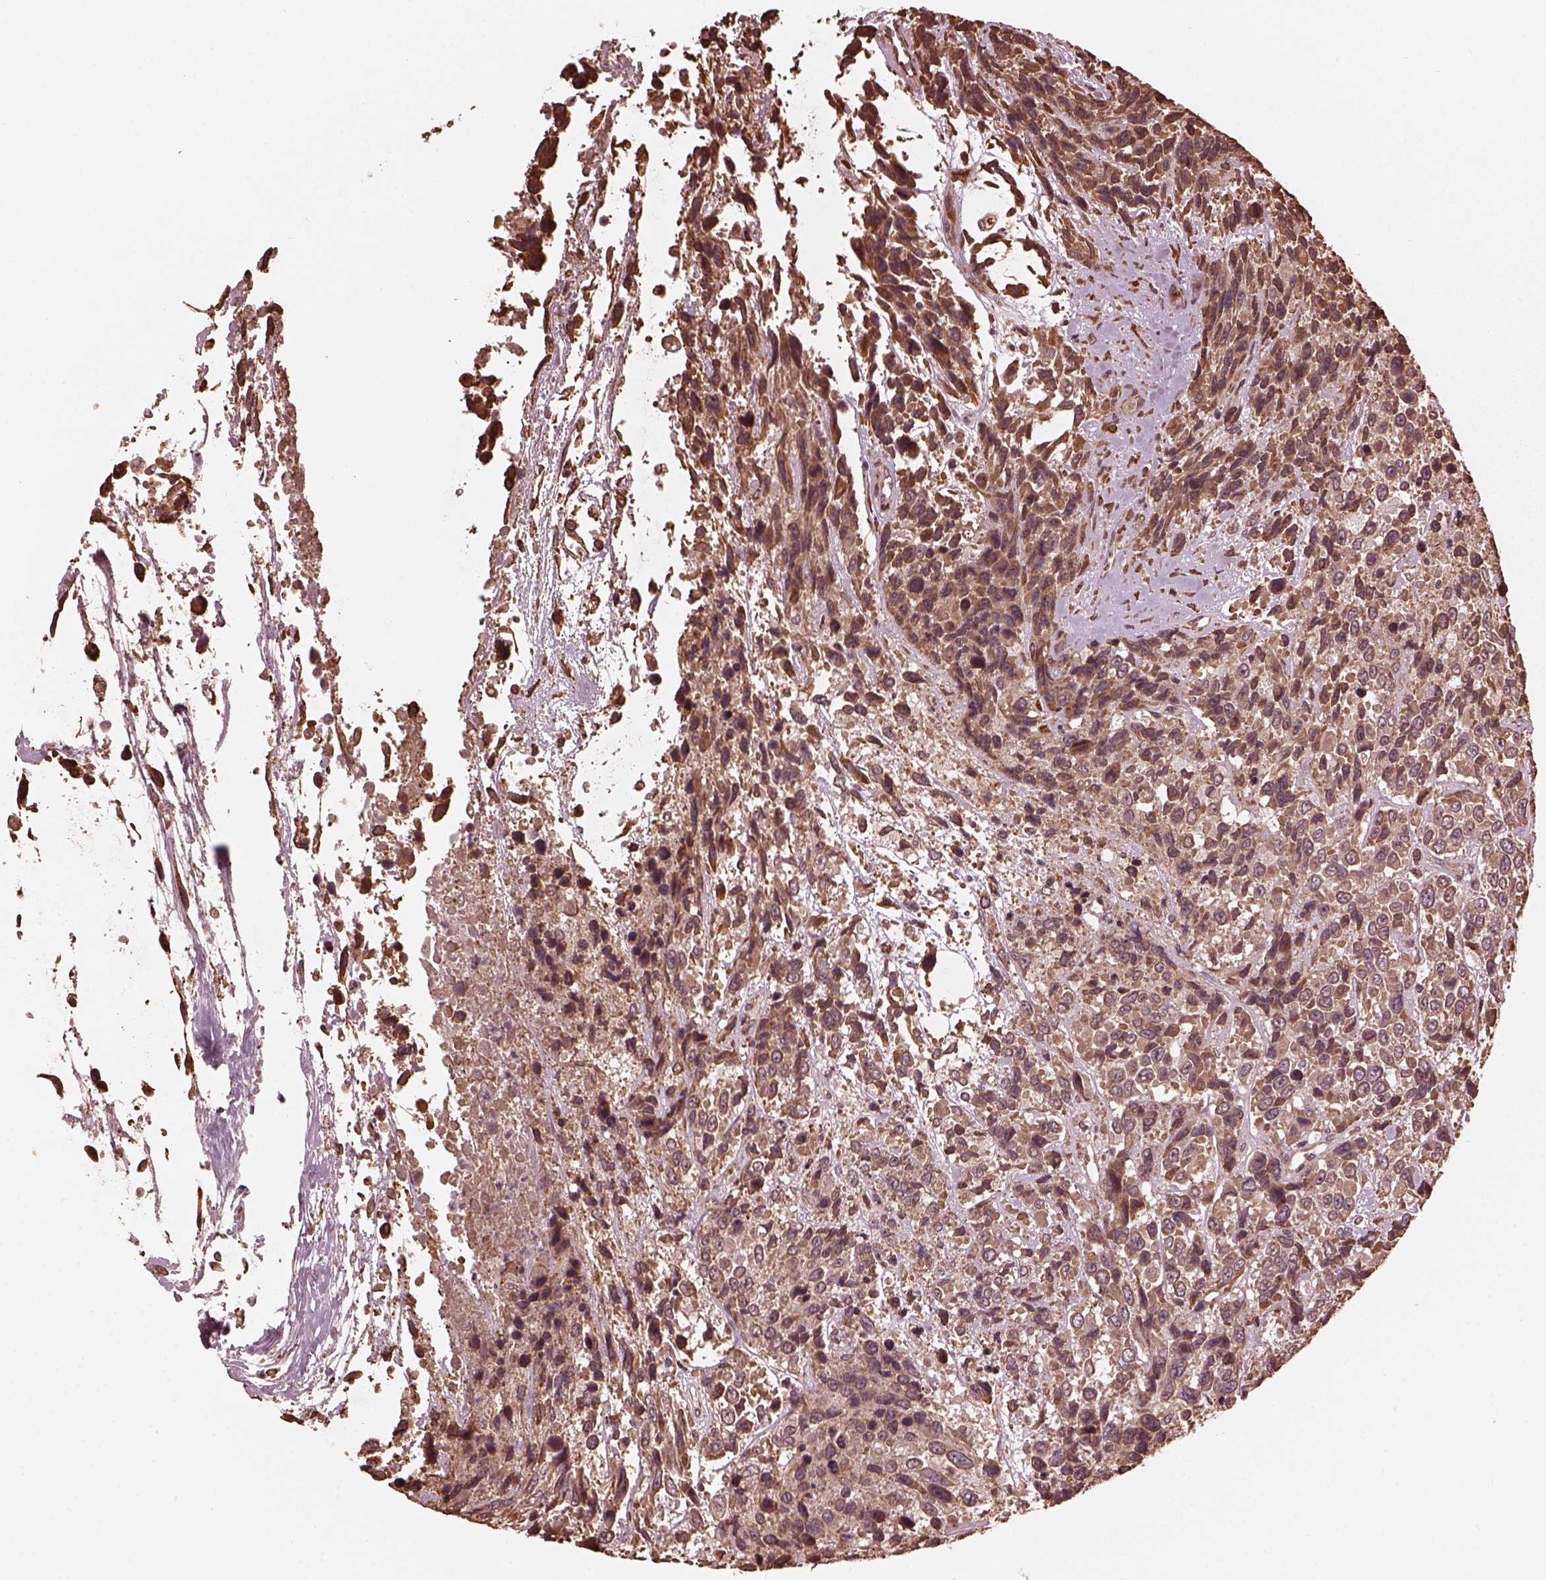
{"staining": {"intensity": "moderate", "quantity": ">75%", "location": "cytoplasmic/membranous"}, "tissue": "urothelial cancer", "cell_type": "Tumor cells", "image_type": "cancer", "snomed": [{"axis": "morphology", "description": "Urothelial carcinoma, High grade"}, {"axis": "topography", "description": "Urinary bladder"}], "caption": "A brown stain highlights moderate cytoplasmic/membranous staining of a protein in human urothelial cancer tumor cells. (DAB (3,3'-diaminobenzidine) = brown stain, brightfield microscopy at high magnification).", "gene": "ZNF292", "patient": {"sex": "female", "age": 70}}